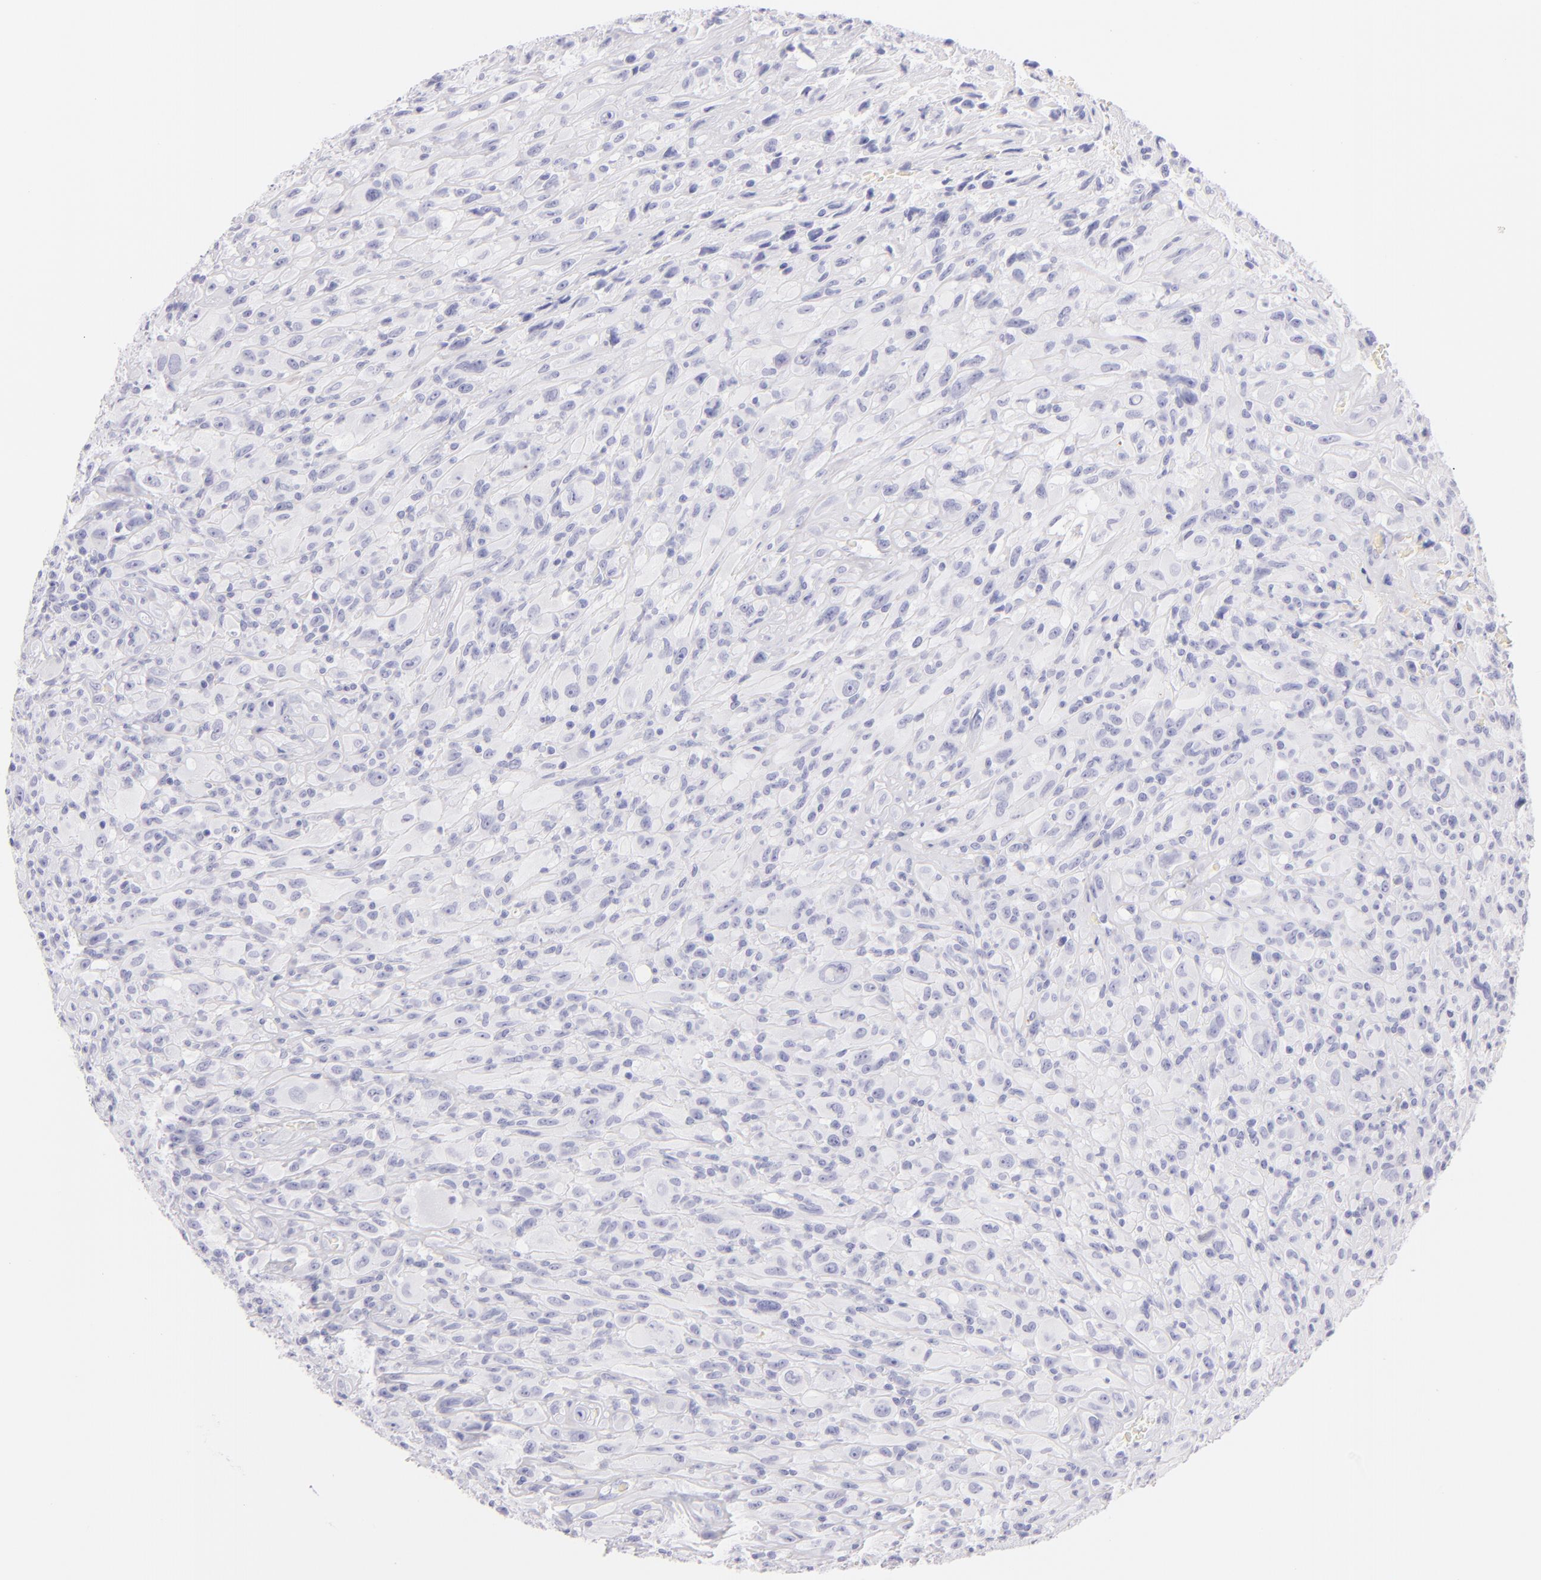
{"staining": {"intensity": "negative", "quantity": "none", "location": "none"}, "tissue": "glioma", "cell_type": "Tumor cells", "image_type": "cancer", "snomed": [{"axis": "morphology", "description": "Glioma, malignant, High grade"}, {"axis": "topography", "description": "Brain"}], "caption": "Tumor cells are negative for protein expression in human high-grade glioma (malignant).", "gene": "SDC1", "patient": {"sex": "male", "age": 48}}